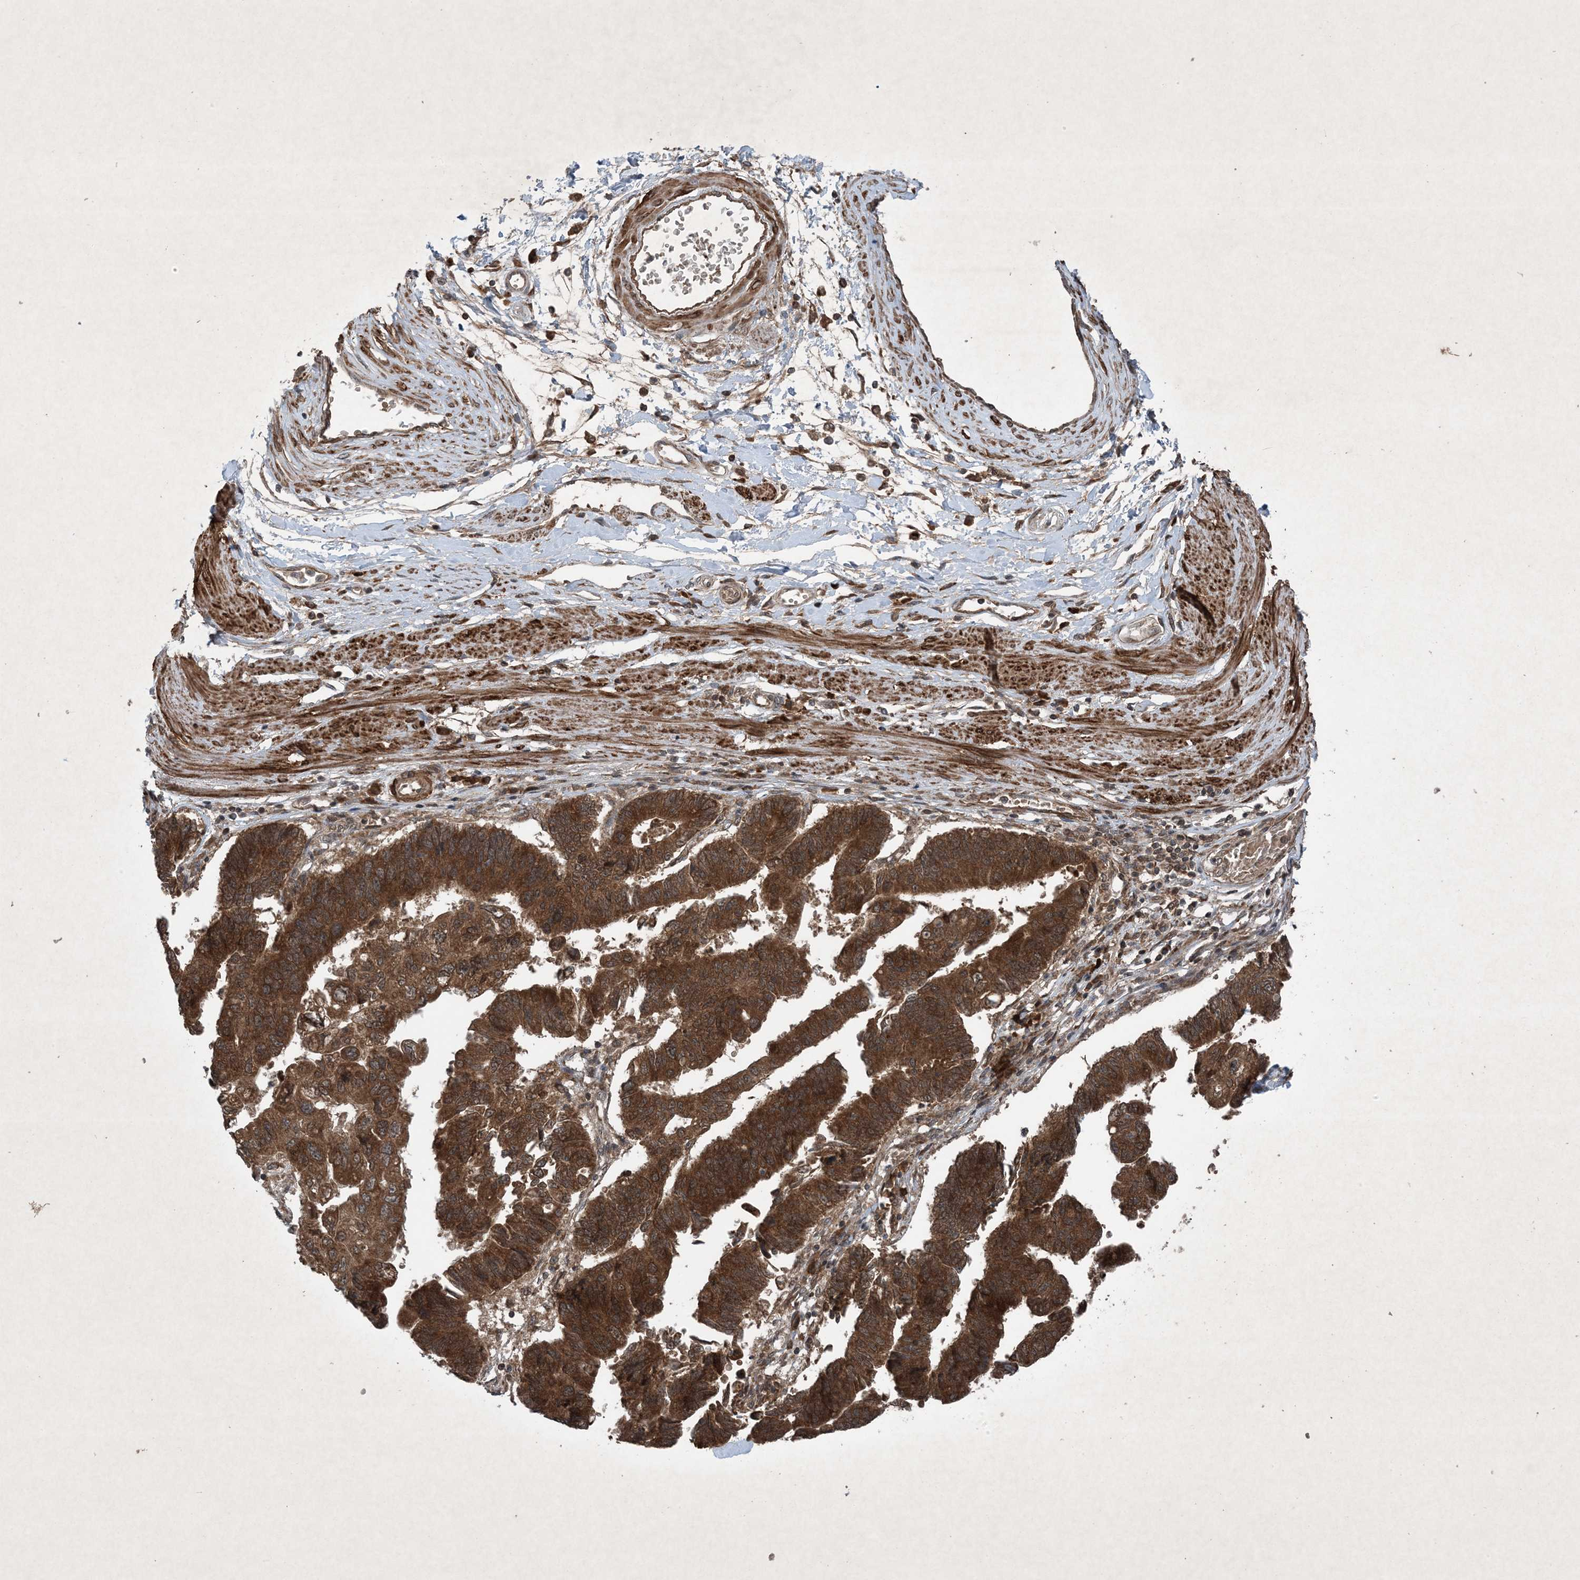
{"staining": {"intensity": "strong", "quantity": ">75%", "location": "cytoplasmic/membranous"}, "tissue": "stomach cancer", "cell_type": "Tumor cells", "image_type": "cancer", "snomed": [{"axis": "morphology", "description": "Adenocarcinoma, NOS"}, {"axis": "topography", "description": "Stomach"}], "caption": "Immunohistochemistry of human stomach cancer shows high levels of strong cytoplasmic/membranous expression in about >75% of tumor cells.", "gene": "GNG5", "patient": {"sex": "male", "age": 59}}